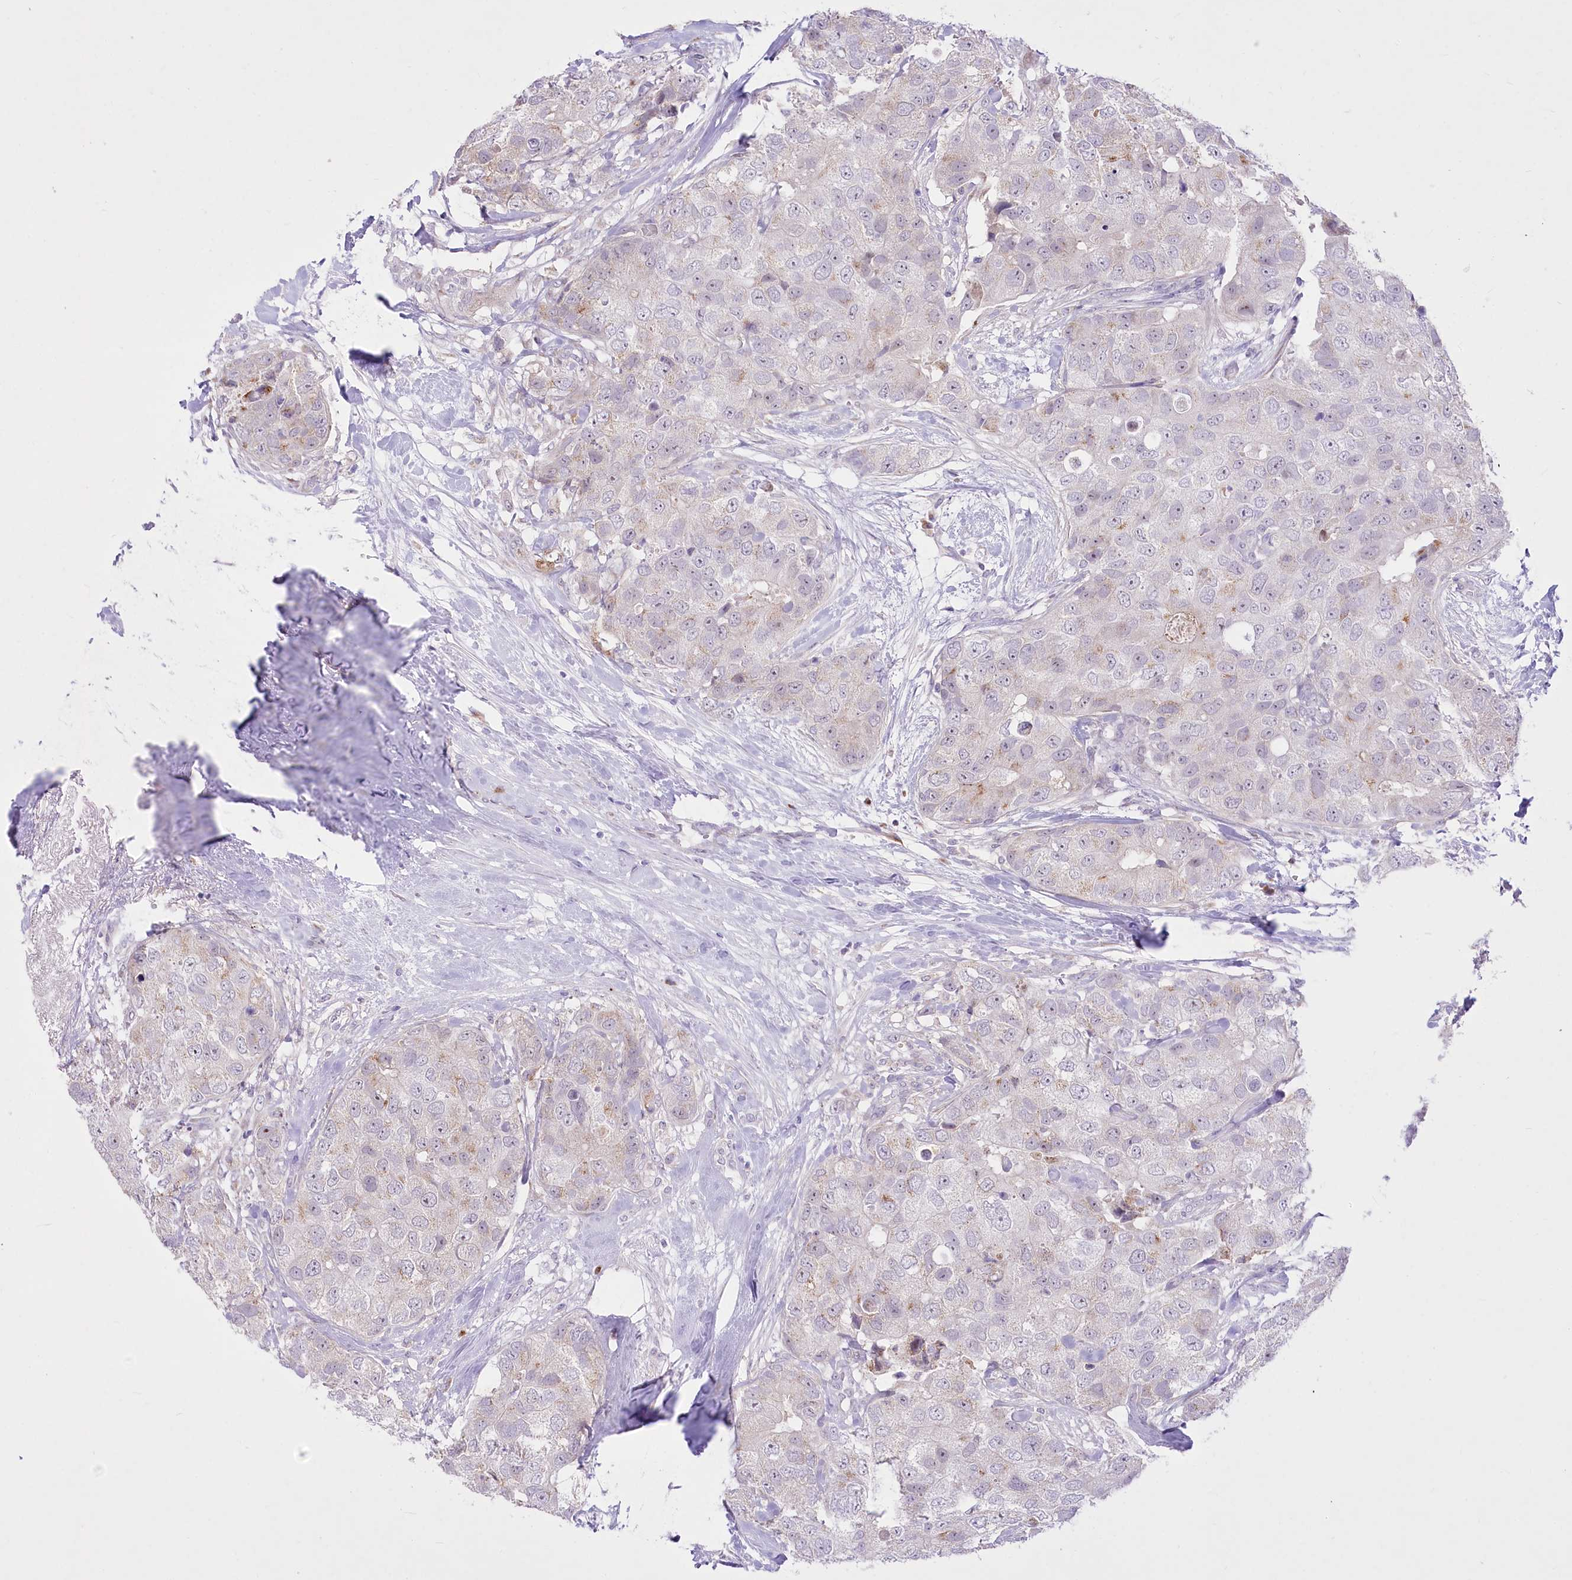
{"staining": {"intensity": "negative", "quantity": "none", "location": "none"}, "tissue": "breast cancer", "cell_type": "Tumor cells", "image_type": "cancer", "snomed": [{"axis": "morphology", "description": "Duct carcinoma"}, {"axis": "topography", "description": "Breast"}], "caption": "Intraductal carcinoma (breast) was stained to show a protein in brown. There is no significant positivity in tumor cells.", "gene": "BEND7", "patient": {"sex": "female", "age": 62}}